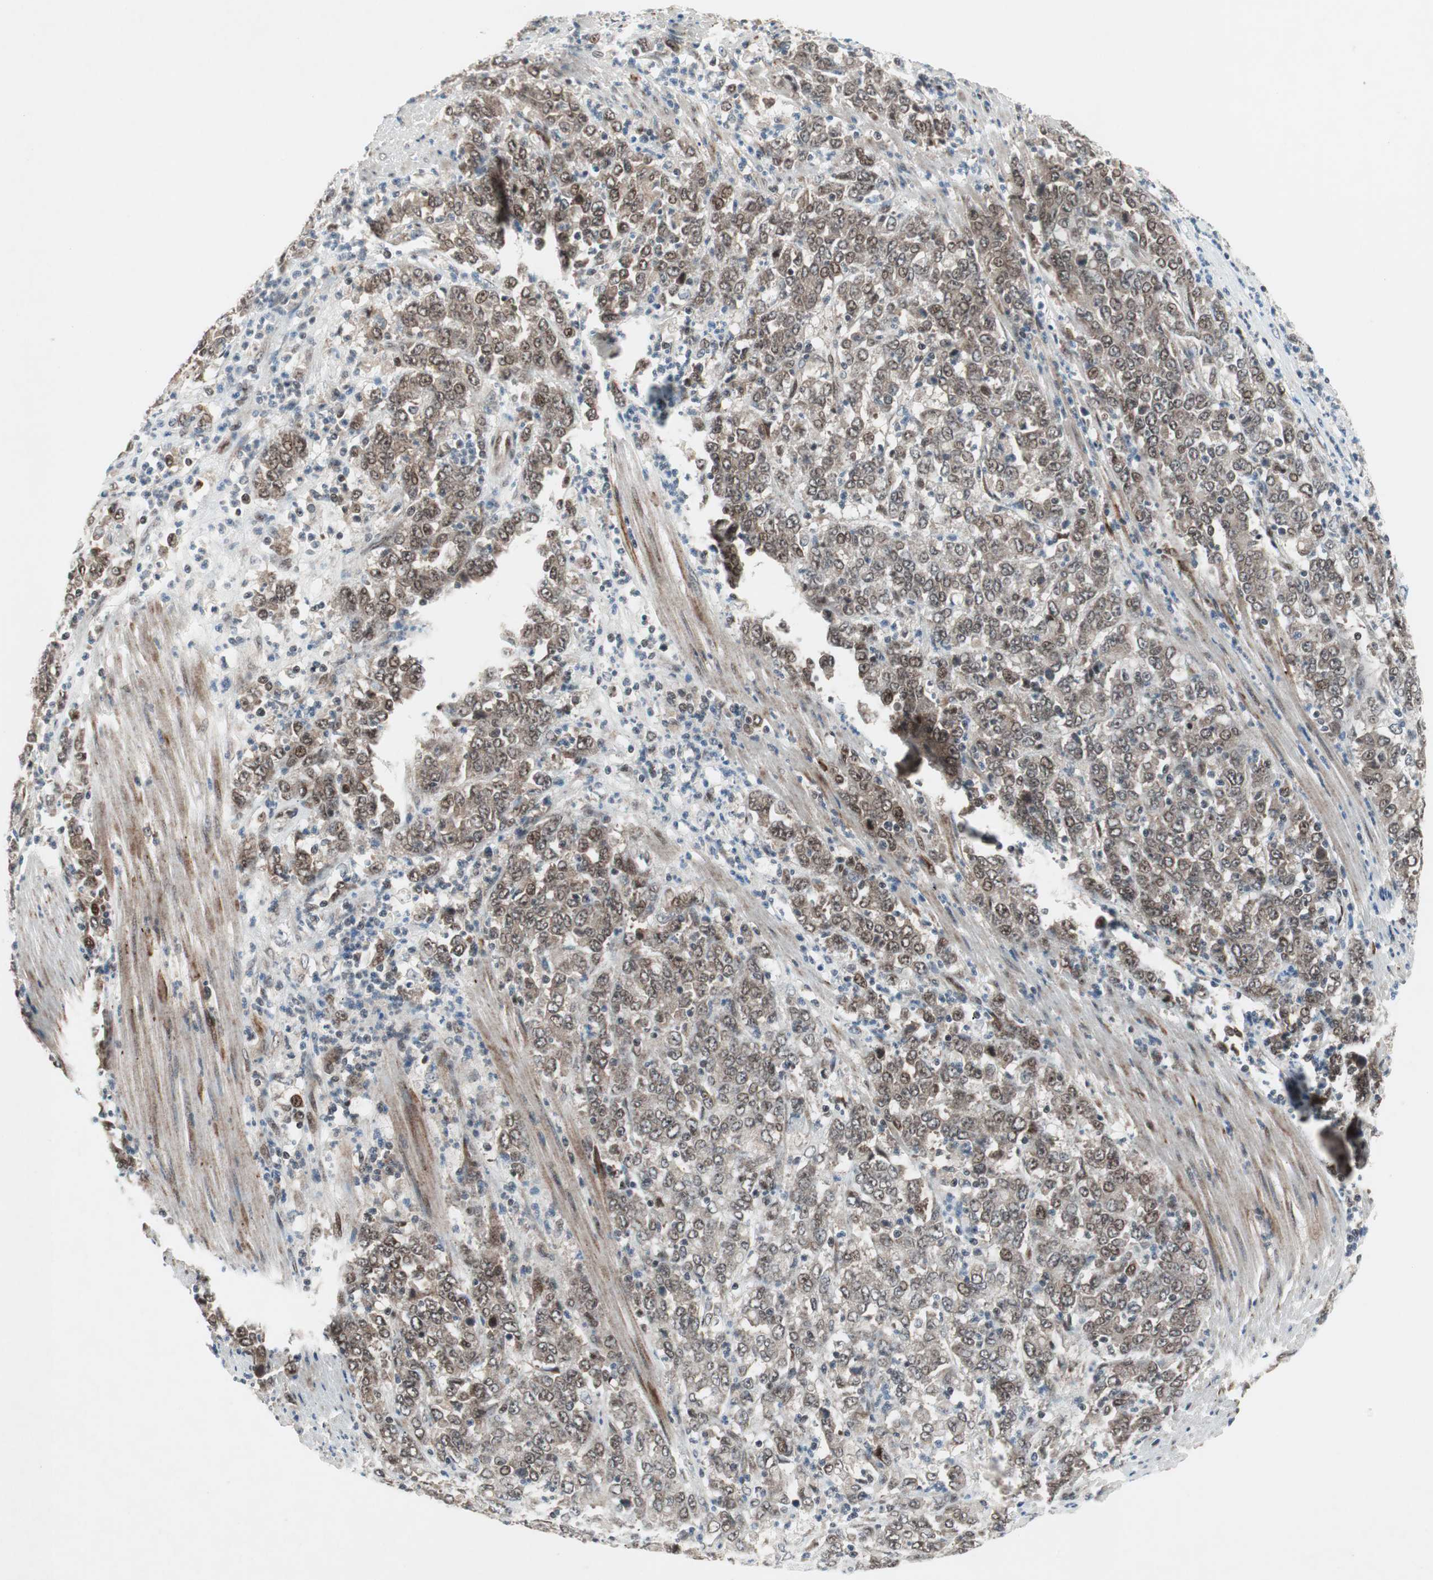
{"staining": {"intensity": "weak", "quantity": "<25%", "location": "nuclear"}, "tissue": "stomach cancer", "cell_type": "Tumor cells", "image_type": "cancer", "snomed": [{"axis": "morphology", "description": "Adenocarcinoma, NOS"}, {"axis": "topography", "description": "Stomach, lower"}], "caption": "Human stomach cancer stained for a protein using immunohistochemistry exhibits no staining in tumor cells.", "gene": "TCF12", "patient": {"sex": "female", "age": 71}}